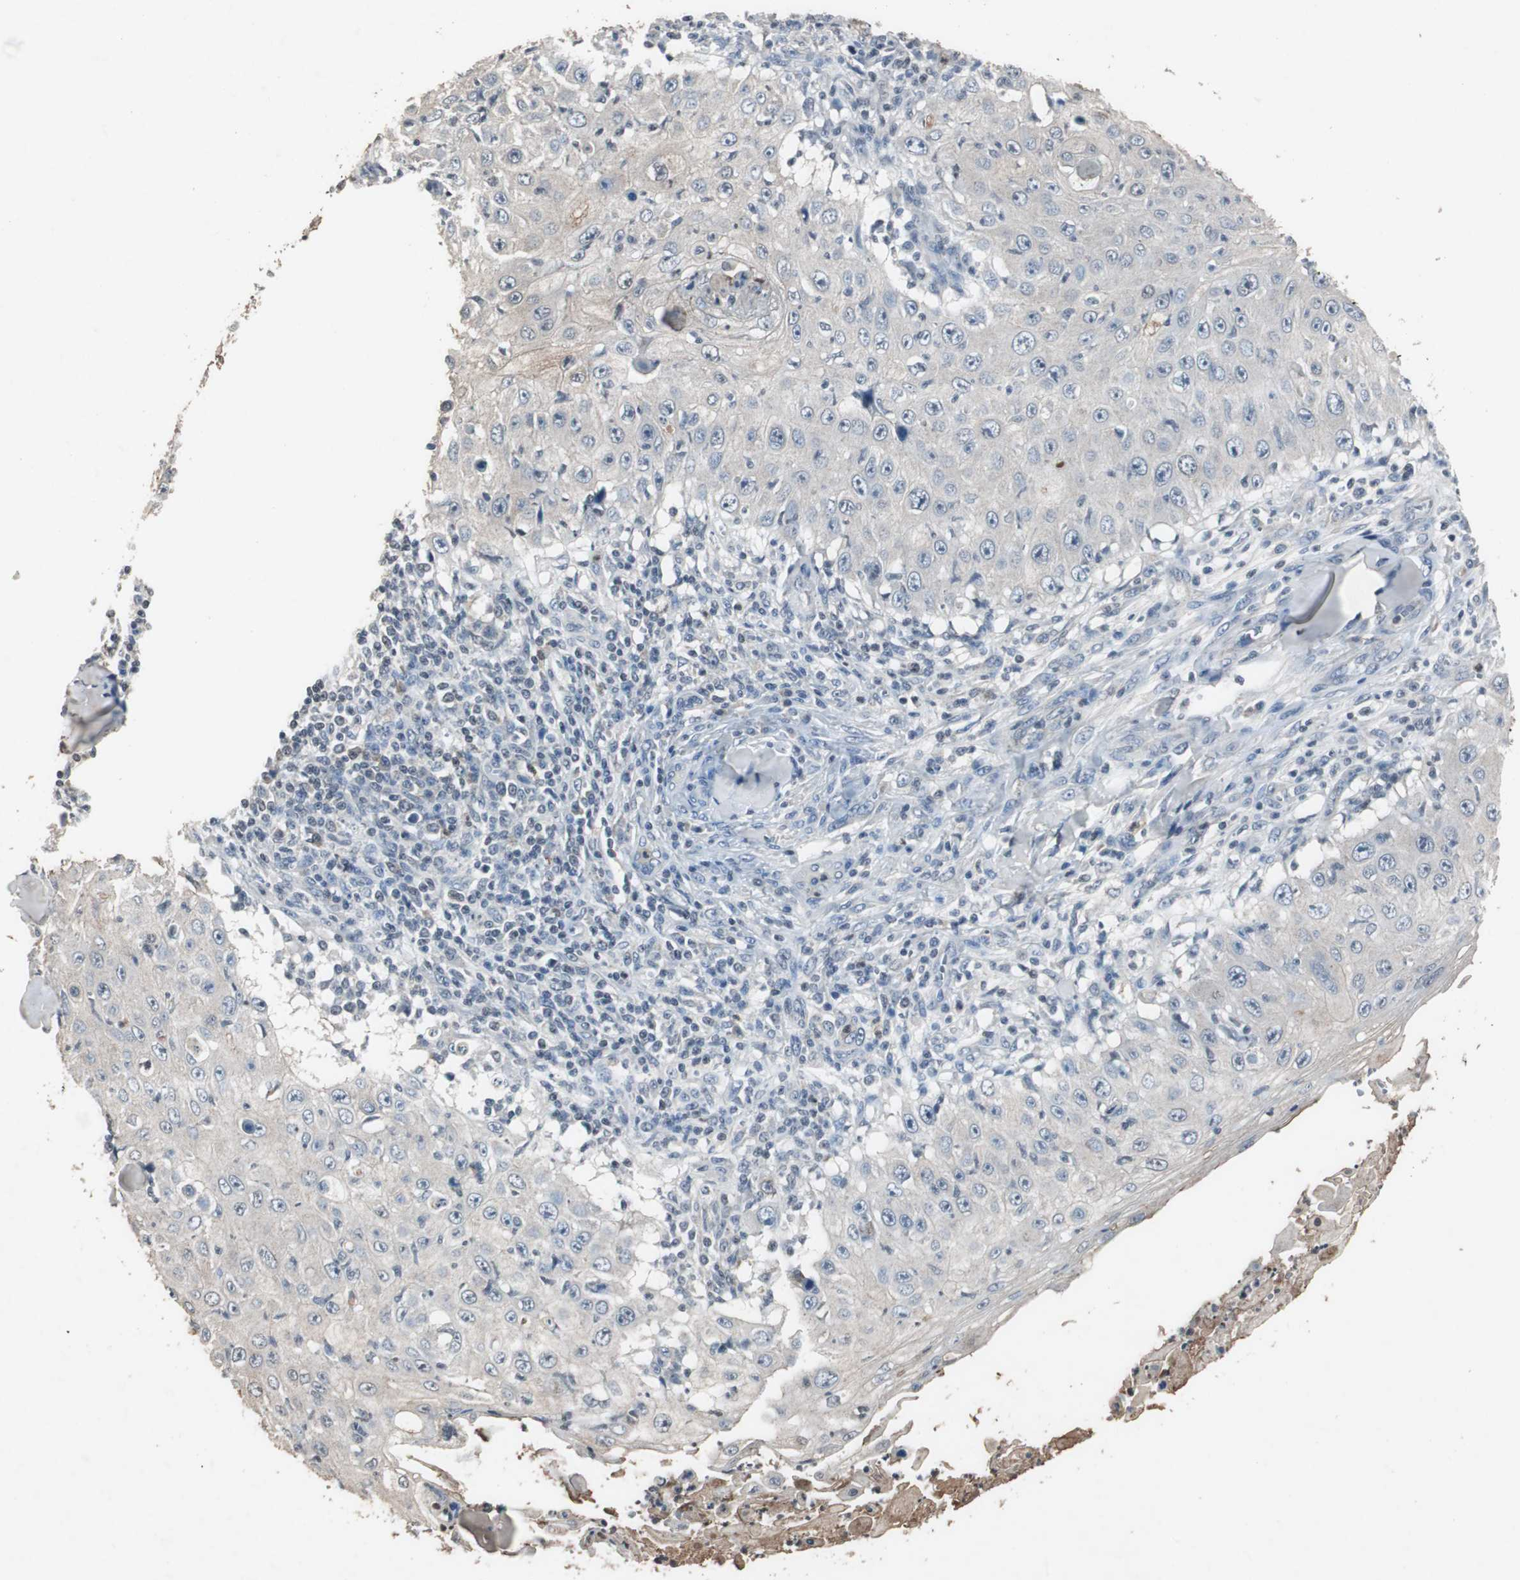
{"staining": {"intensity": "negative", "quantity": "none", "location": "none"}, "tissue": "skin cancer", "cell_type": "Tumor cells", "image_type": "cancer", "snomed": [{"axis": "morphology", "description": "Squamous cell carcinoma, NOS"}, {"axis": "topography", "description": "Skin"}], "caption": "Immunohistochemistry (IHC) micrograph of neoplastic tissue: squamous cell carcinoma (skin) stained with DAB (3,3'-diaminobenzidine) shows no significant protein expression in tumor cells.", "gene": "ADNP2", "patient": {"sex": "male", "age": 86}}